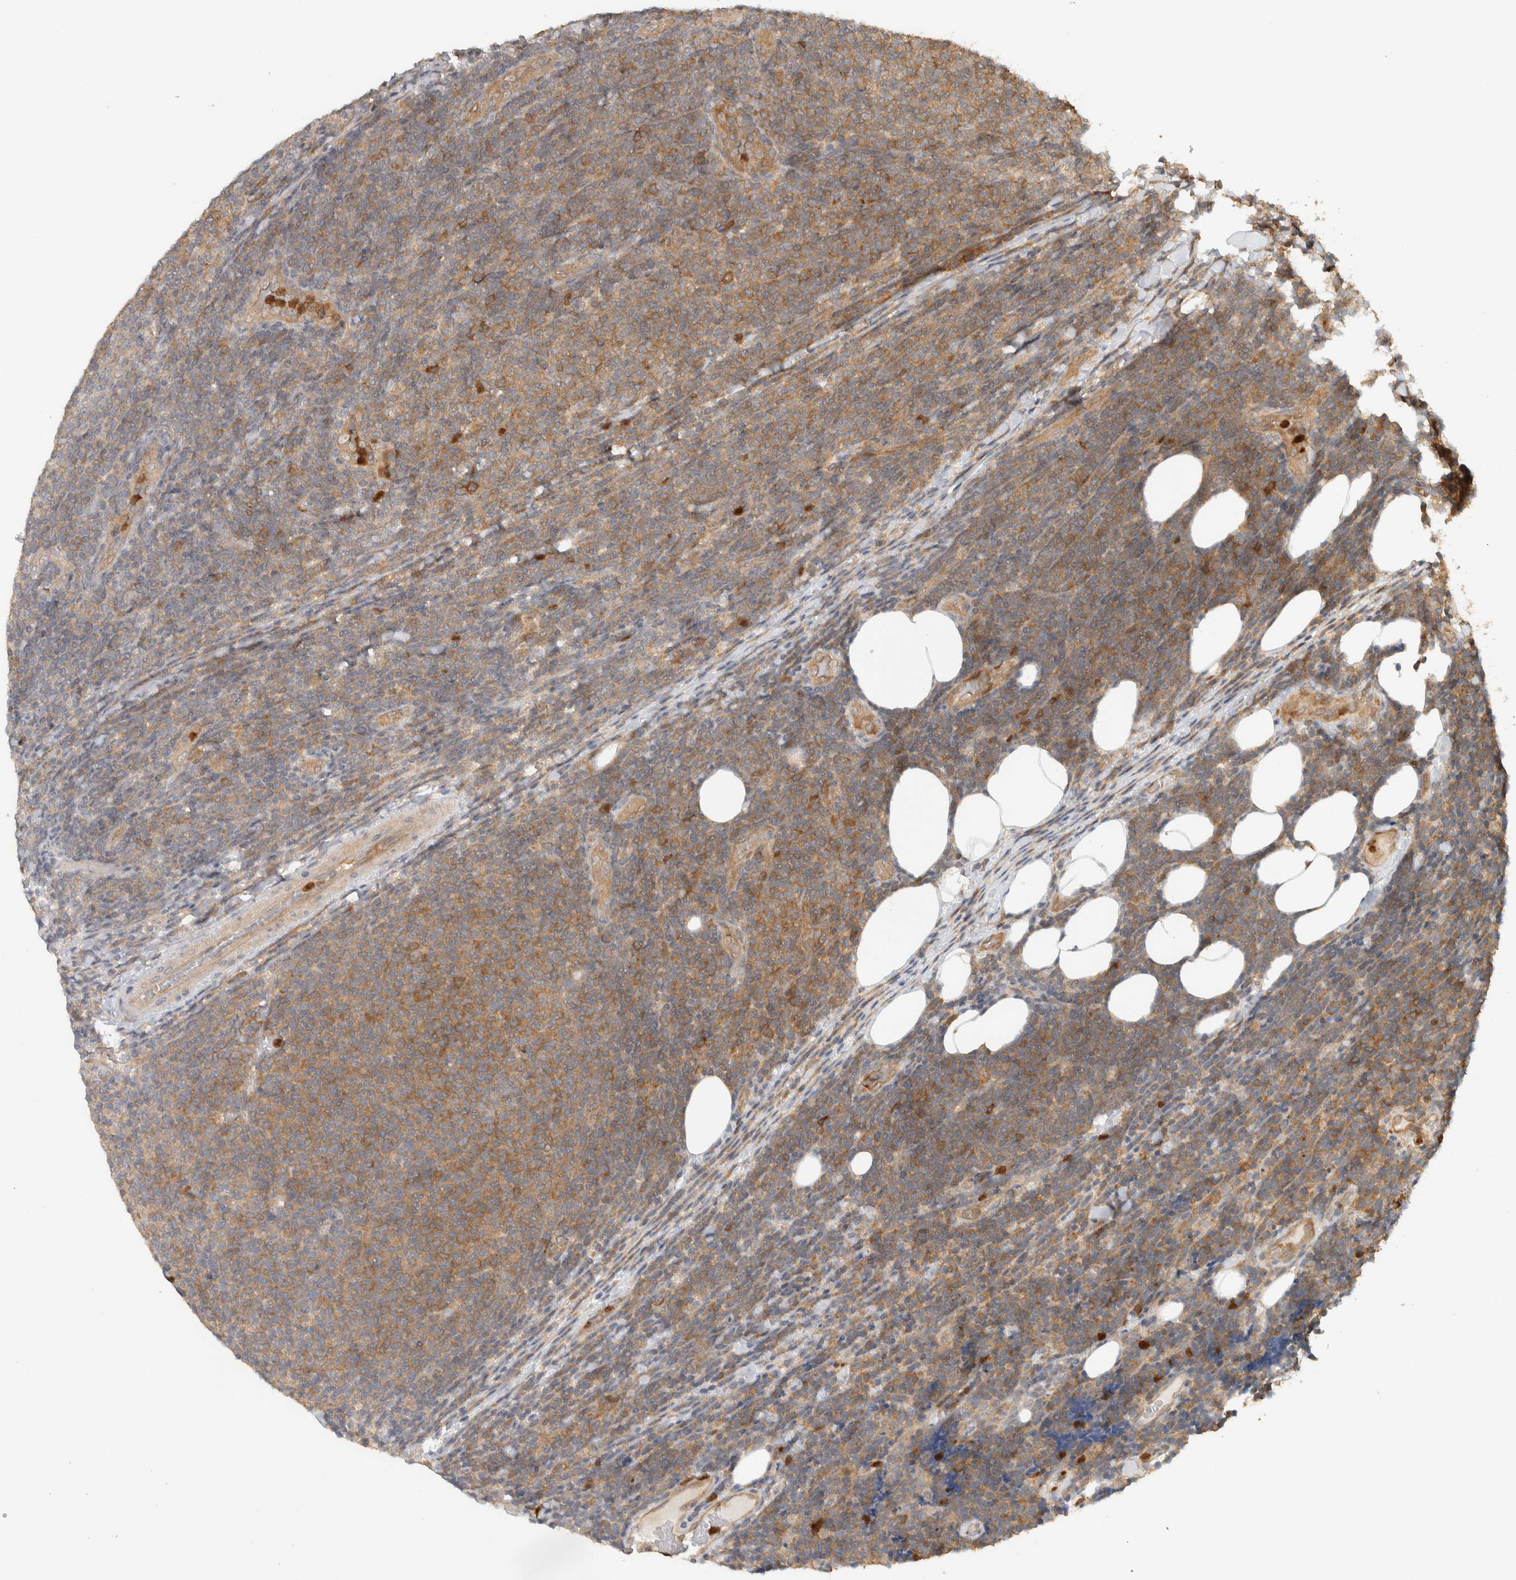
{"staining": {"intensity": "moderate", "quantity": ">75%", "location": "cytoplasmic/membranous"}, "tissue": "lymphoma", "cell_type": "Tumor cells", "image_type": "cancer", "snomed": [{"axis": "morphology", "description": "Malignant lymphoma, non-Hodgkin's type, Low grade"}, {"axis": "topography", "description": "Lymph node"}], "caption": "IHC staining of lymphoma, which exhibits medium levels of moderate cytoplasmic/membranous positivity in about >75% of tumor cells indicating moderate cytoplasmic/membranous protein positivity. The staining was performed using DAB (3,3'-diaminobenzidine) (brown) for protein detection and nuclei were counterstained in hematoxylin (blue).", "gene": "ADSS2", "patient": {"sex": "male", "age": 66}}